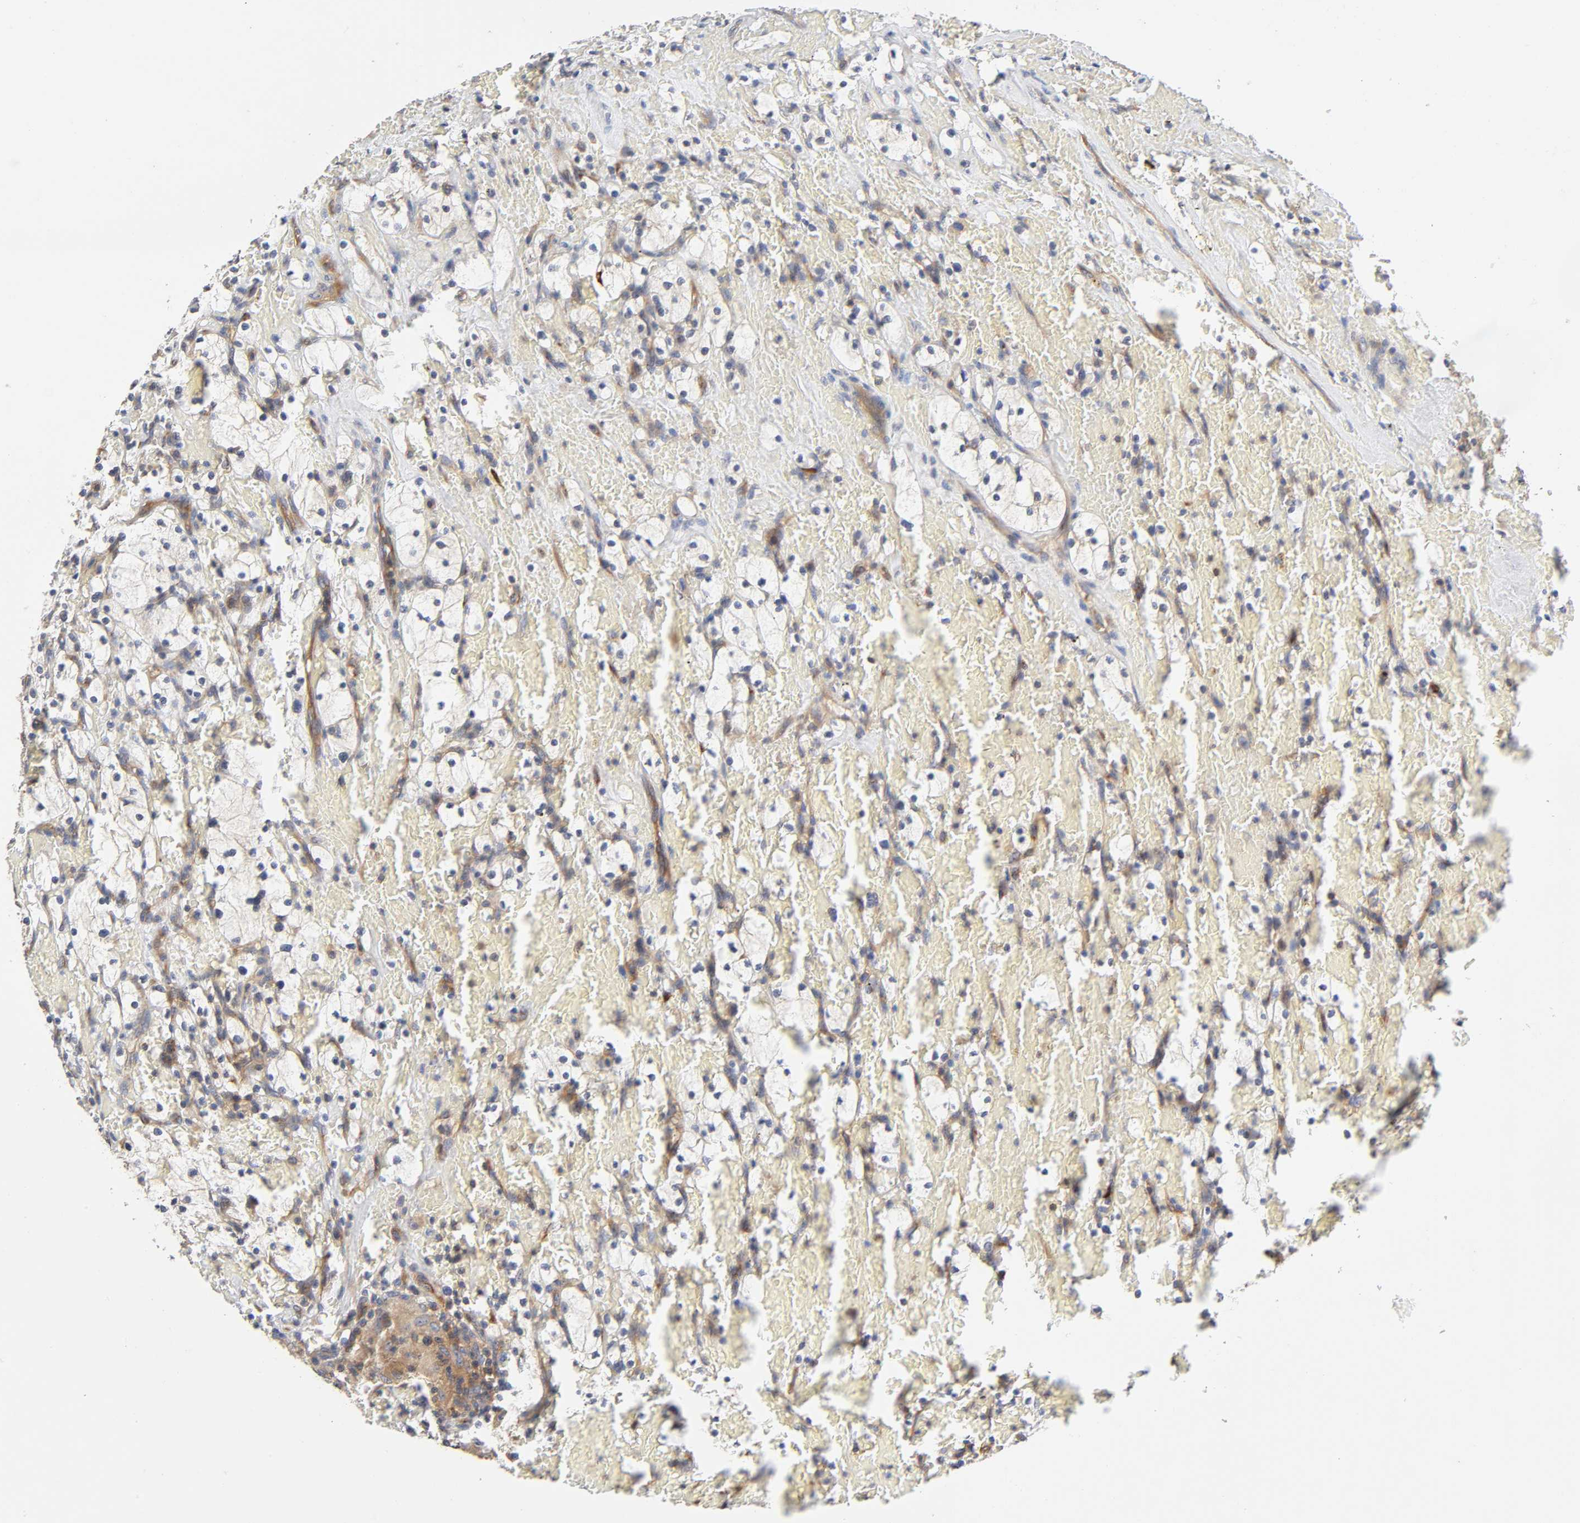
{"staining": {"intensity": "negative", "quantity": "none", "location": "none"}, "tissue": "renal cancer", "cell_type": "Tumor cells", "image_type": "cancer", "snomed": [{"axis": "morphology", "description": "Adenocarcinoma, NOS"}, {"axis": "topography", "description": "Kidney"}], "caption": "Protein analysis of renal adenocarcinoma demonstrates no significant staining in tumor cells.", "gene": "SCHIP1", "patient": {"sex": "female", "age": 83}}